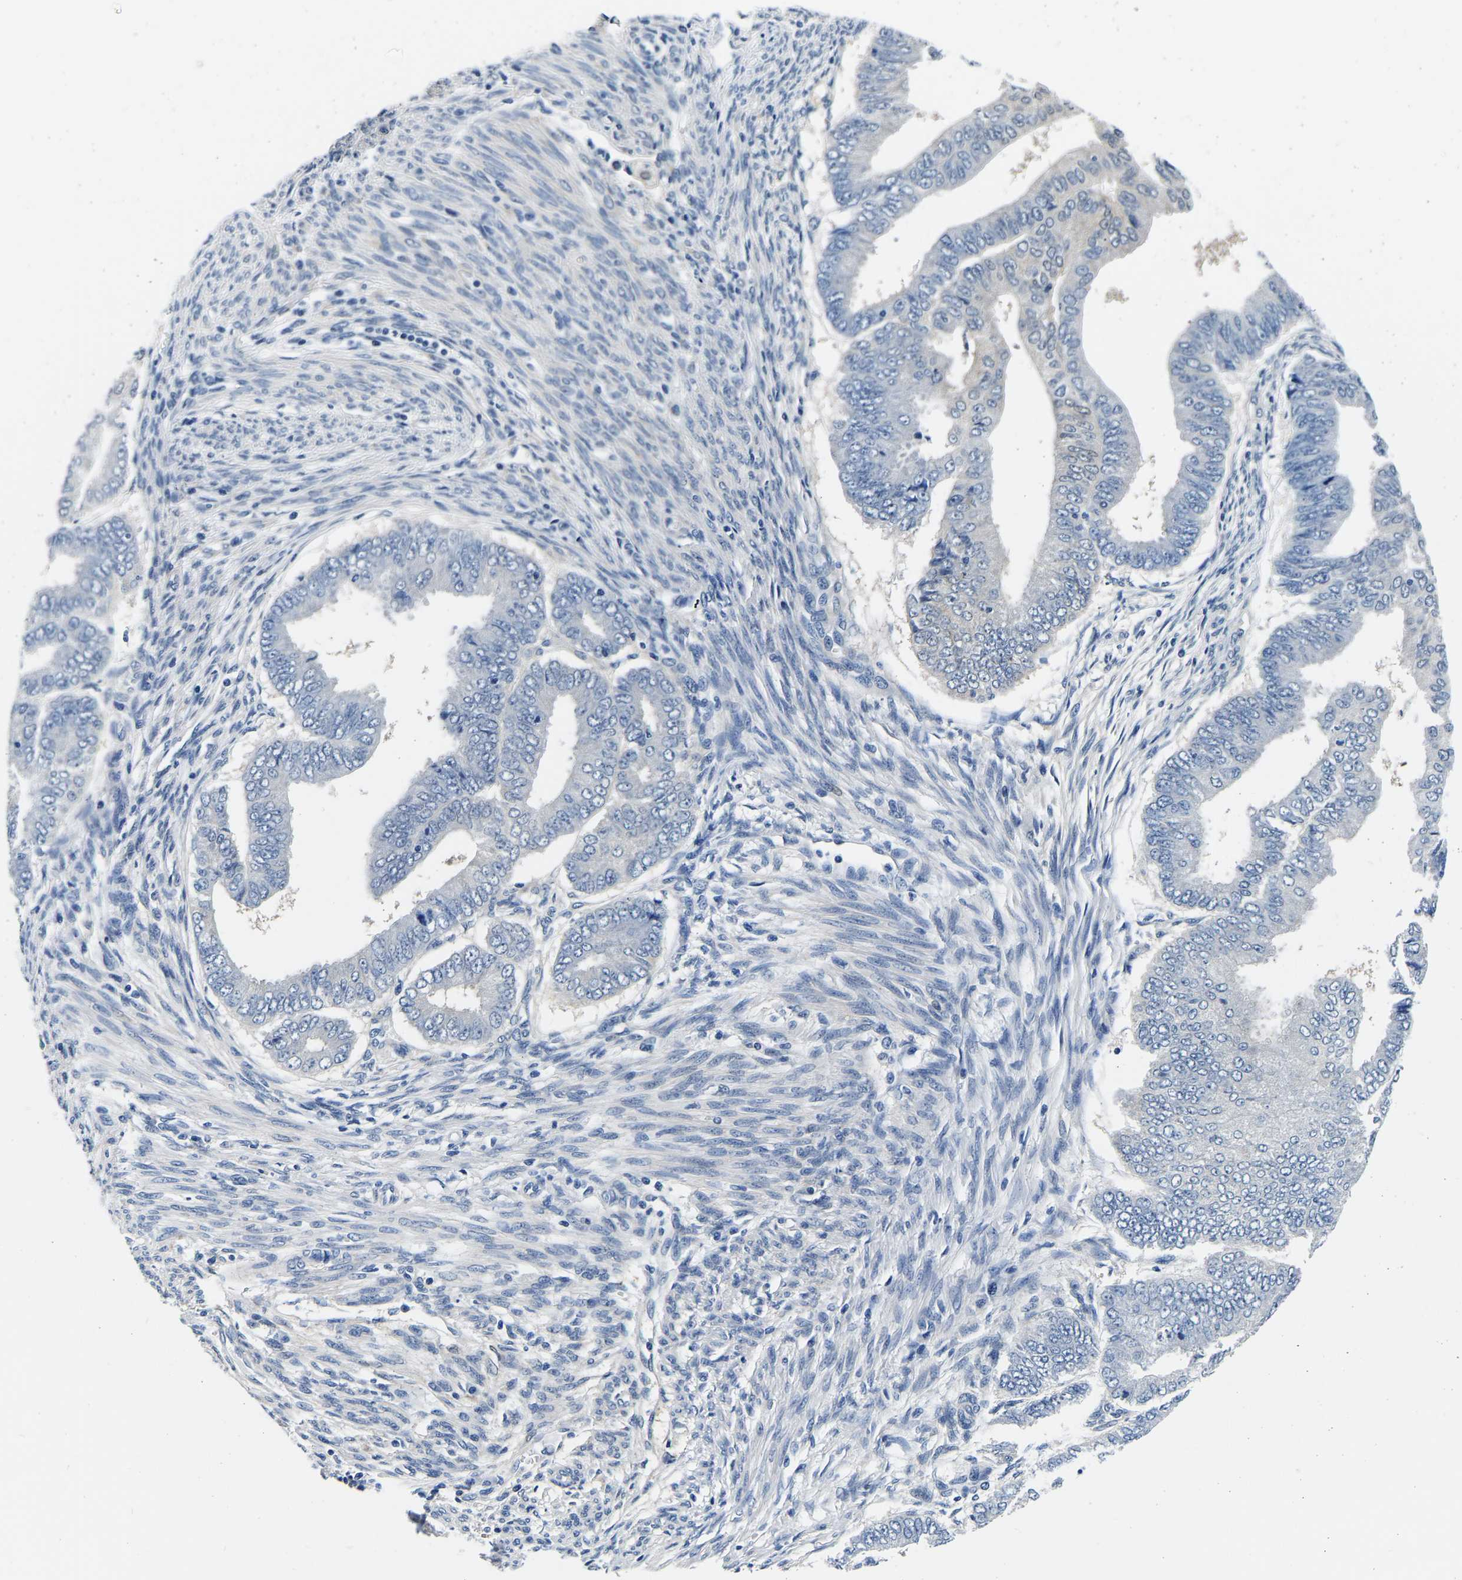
{"staining": {"intensity": "negative", "quantity": "none", "location": "none"}, "tissue": "endometrial cancer", "cell_type": "Tumor cells", "image_type": "cancer", "snomed": [{"axis": "morphology", "description": "Polyp, NOS"}, {"axis": "morphology", "description": "Adenocarcinoma, NOS"}, {"axis": "morphology", "description": "Adenoma, NOS"}, {"axis": "topography", "description": "Endometrium"}], "caption": "Immunohistochemistry (IHC) of endometrial cancer exhibits no positivity in tumor cells.", "gene": "ACO1", "patient": {"sex": "female", "age": 79}}